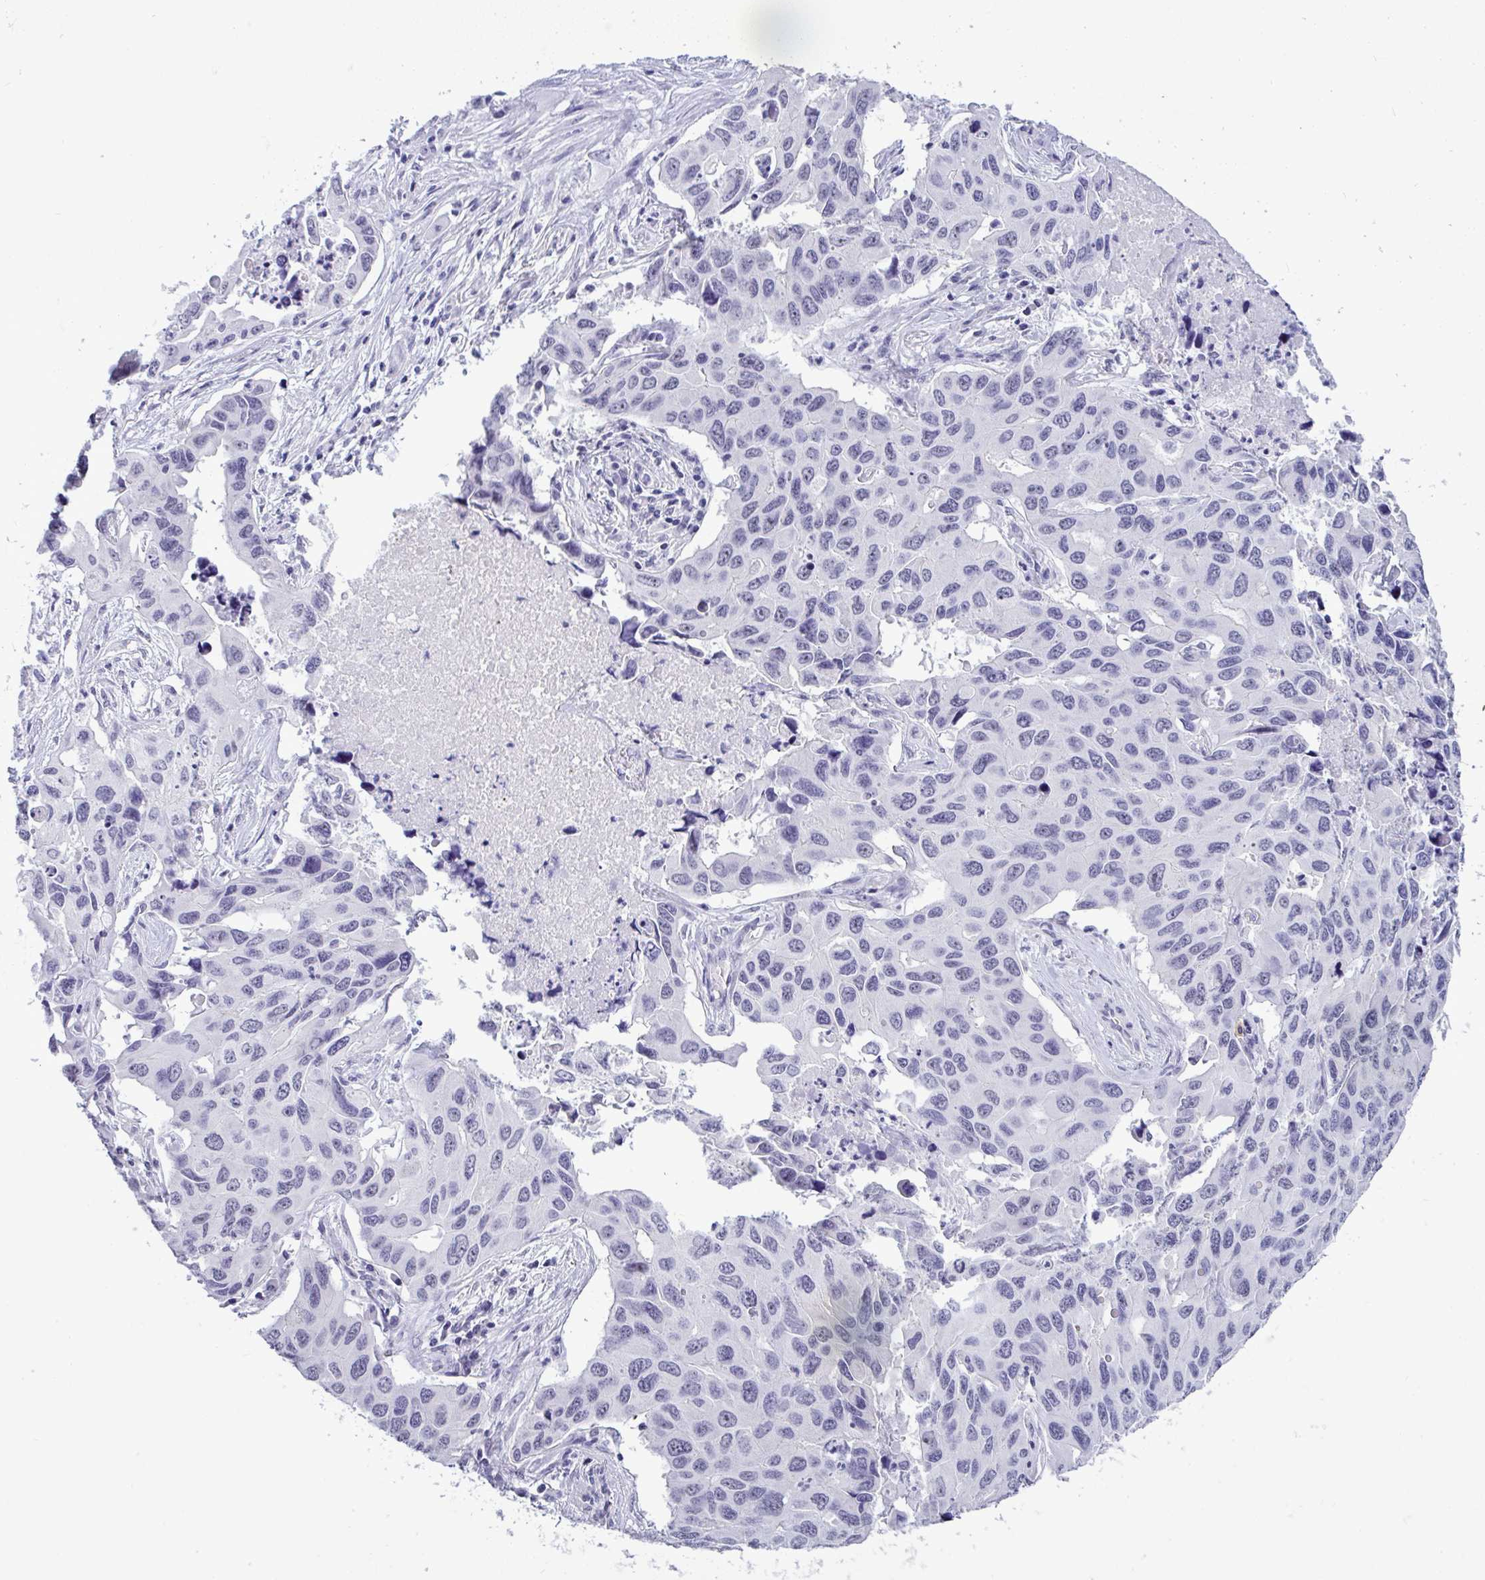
{"staining": {"intensity": "negative", "quantity": "none", "location": "none"}, "tissue": "lung cancer", "cell_type": "Tumor cells", "image_type": "cancer", "snomed": [{"axis": "morphology", "description": "Adenocarcinoma, NOS"}, {"axis": "topography", "description": "Lung"}], "caption": "DAB immunohistochemical staining of human adenocarcinoma (lung) exhibits no significant expression in tumor cells. The staining was performed using DAB to visualize the protein expression in brown, while the nuclei were stained in blue with hematoxylin (Magnification: 20x).", "gene": "YBX2", "patient": {"sex": "male", "age": 64}}